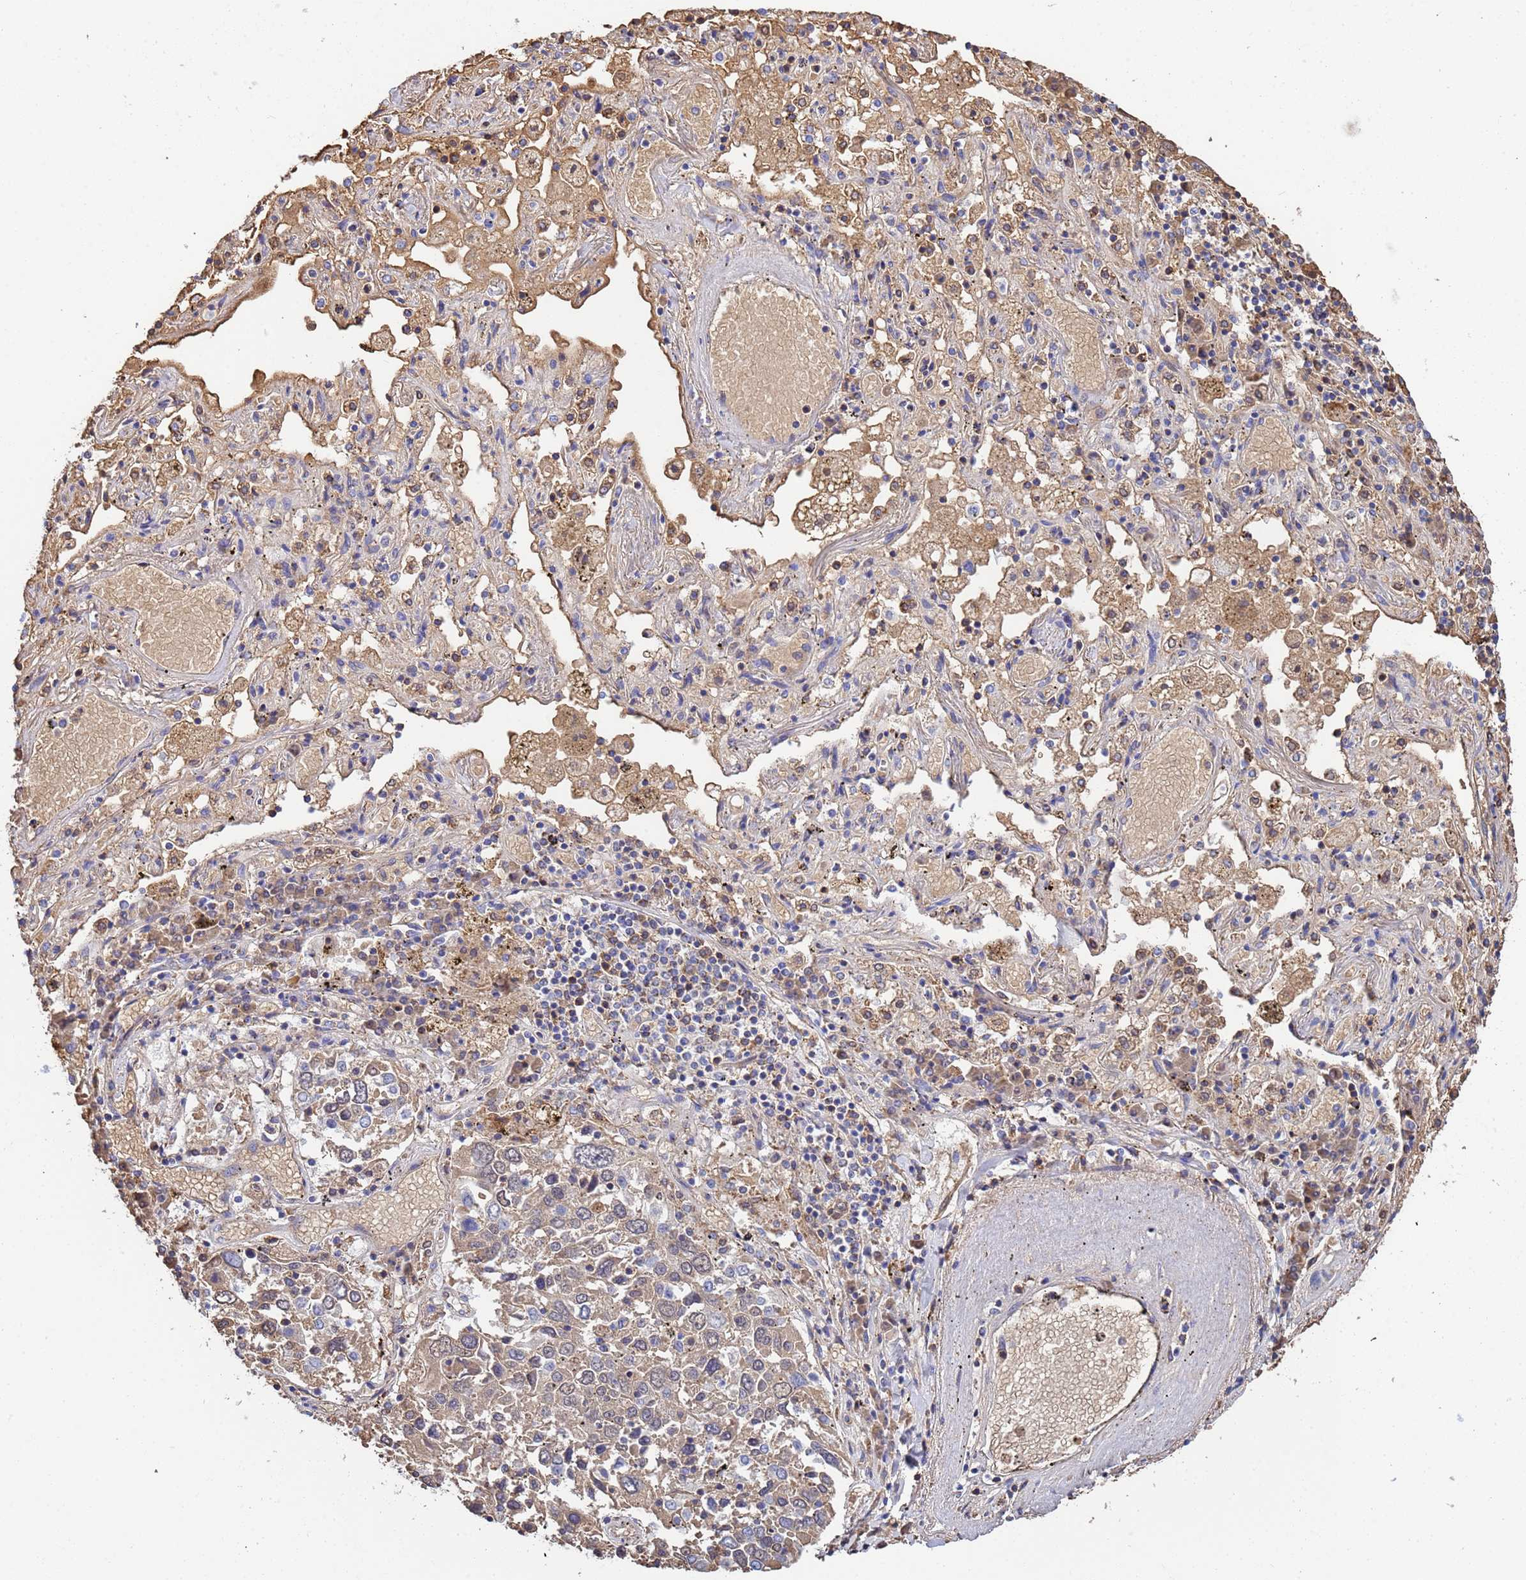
{"staining": {"intensity": "weak", "quantity": ">75%", "location": "cytoplasmic/membranous"}, "tissue": "lung cancer", "cell_type": "Tumor cells", "image_type": "cancer", "snomed": [{"axis": "morphology", "description": "Squamous cell carcinoma, NOS"}, {"axis": "topography", "description": "Lung"}], "caption": "Immunohistochemical staining of lung squamous cell carcinoma exhibits weak cytoplasmic/membranous protein expression in approximately >75% of tumor cells.", "gene": "GLUD1", "patient": {"sex": "male", "age": 65}}